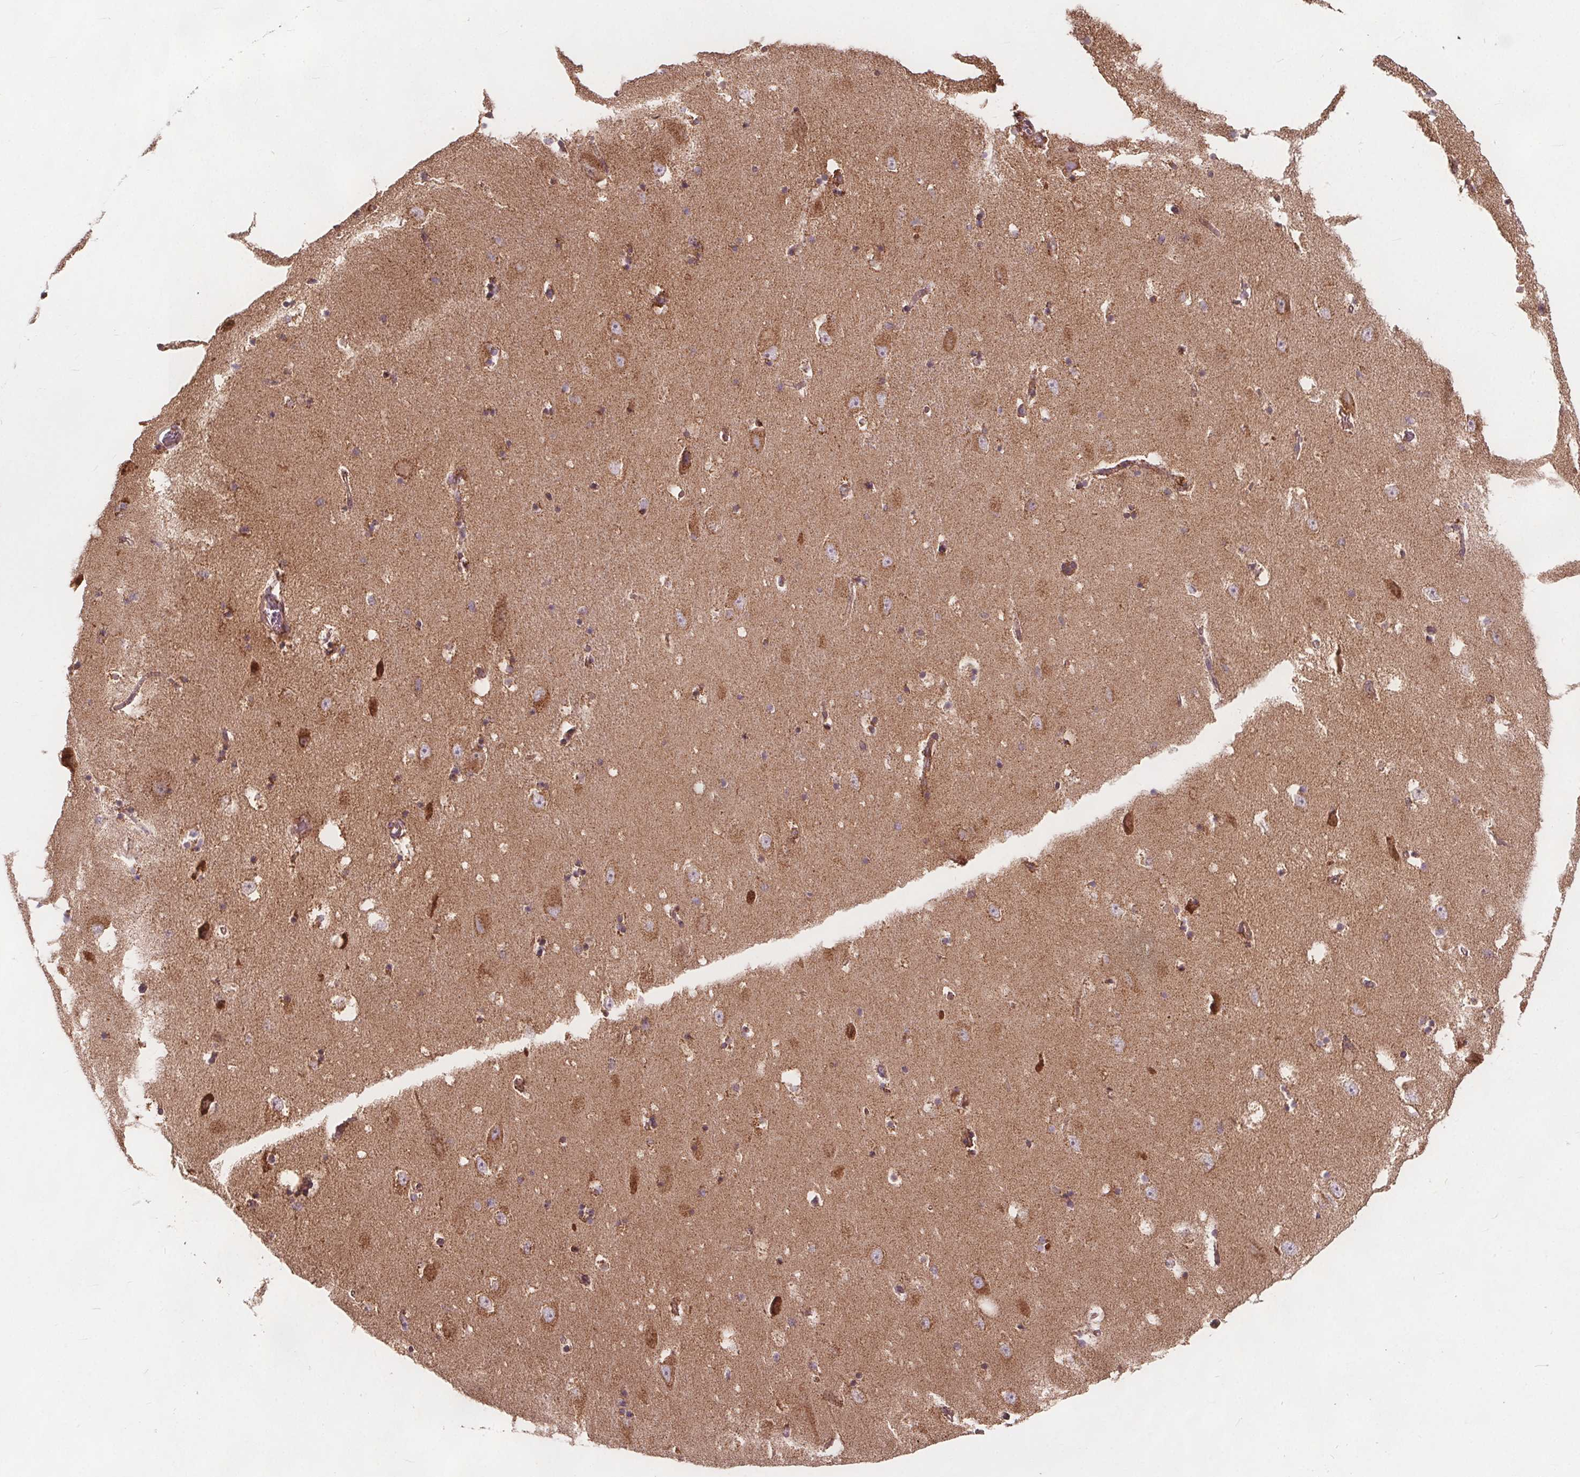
{"staining": {"intensity": "moderate", "quantity": "<25%", "location": "cytoplasmic/membranous"}, "tissue": "hippocampus", "cell_type": "Glial cells", "image_type": "normal", "snomed": [{"axis": "morphology", "description": "Normal tissue, NOS"}, {"axis": "topography", "description": "Hippocampus"}], "caption": "The photomicrograph exhibits immunohistochemical staining of normal hippocampus. There is moderate cytoplasmic/membranous positivity is seen in about <25% of glial cells.", "gene": "PLSCR3", "patient": {"sex": "male", "age": 58}}